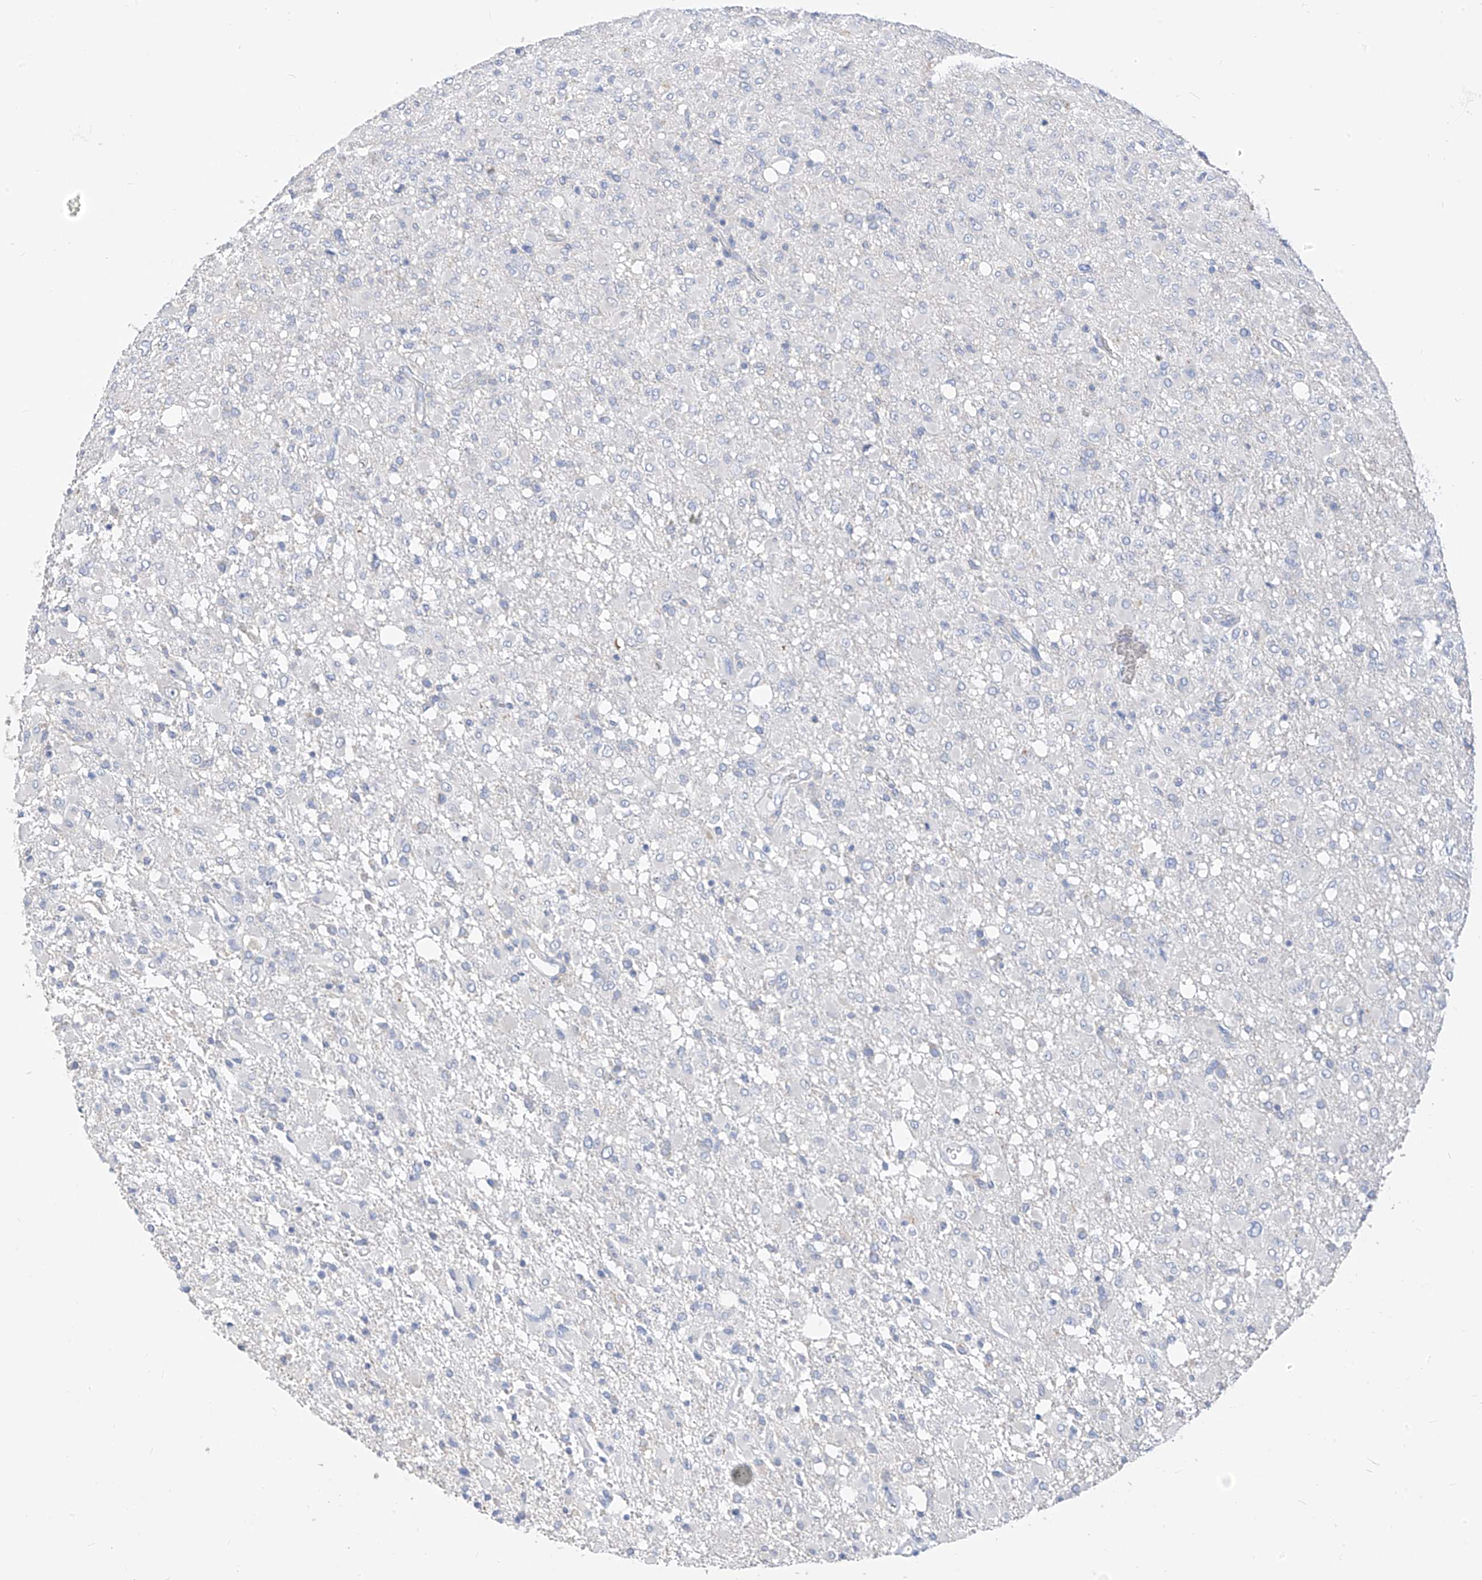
{"staining": {"intensity": "negative", "quantity": "none", "location": "none"}, "tissue": "glioma", "cell_type": "Tumor cells", "image_type": "cancer", "snomed": [{"axis": "morphology", "description": "Glioma, malignant, High grade"}, {"axis": "topography", "description": "Brain"}], "caption": "DAB (3,3'-diaminobenzidine) immunohistochemical staining of glioma shows no significant expression in tumor cells. The staining is performed using DAB brown chromogen with nuclei counter-stained in using hematoxylin.", "gene": "ZZEF1", "patient": {"sex": "female", "age": 57}}